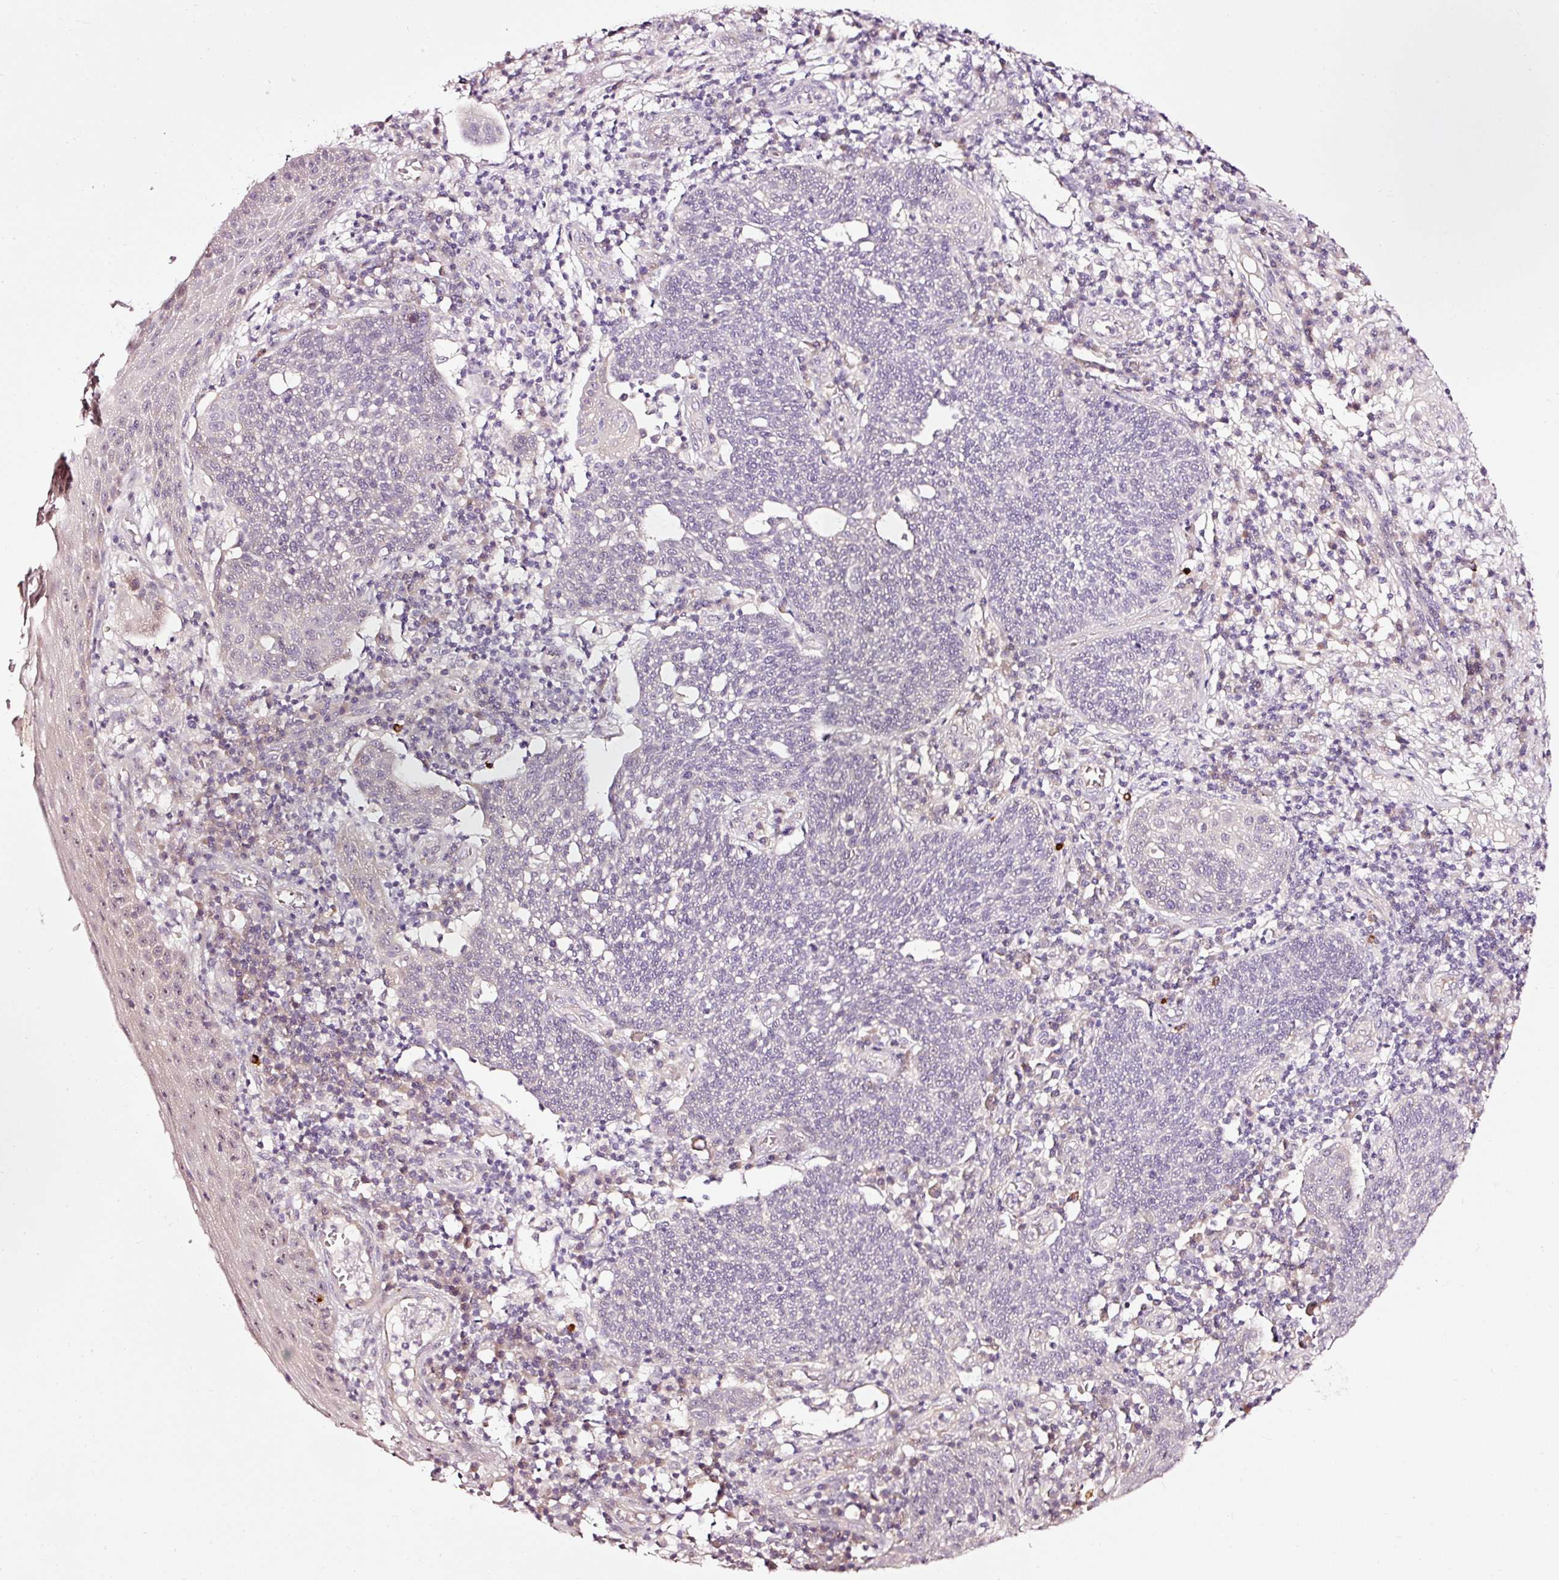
{"staining": {"intensity": "negative", "quantity": "none", "location": "none"}, "tissue": "cervical cancer", "cell_type": "Tumor cells", "image_type": "cancer", "snomed": [{"axis": "morphology", "description": "Squamous cell carcinoma, NOS"}, {"axis": "topography", "description": "Cervix"}], "caption": "Immunohistochemistry (IHC) of human cervical squamous cell carcinoma reveals no staining in tumor cells.", "gene": "UTP14A", "patient": {"sex": "female", "age": 34}}